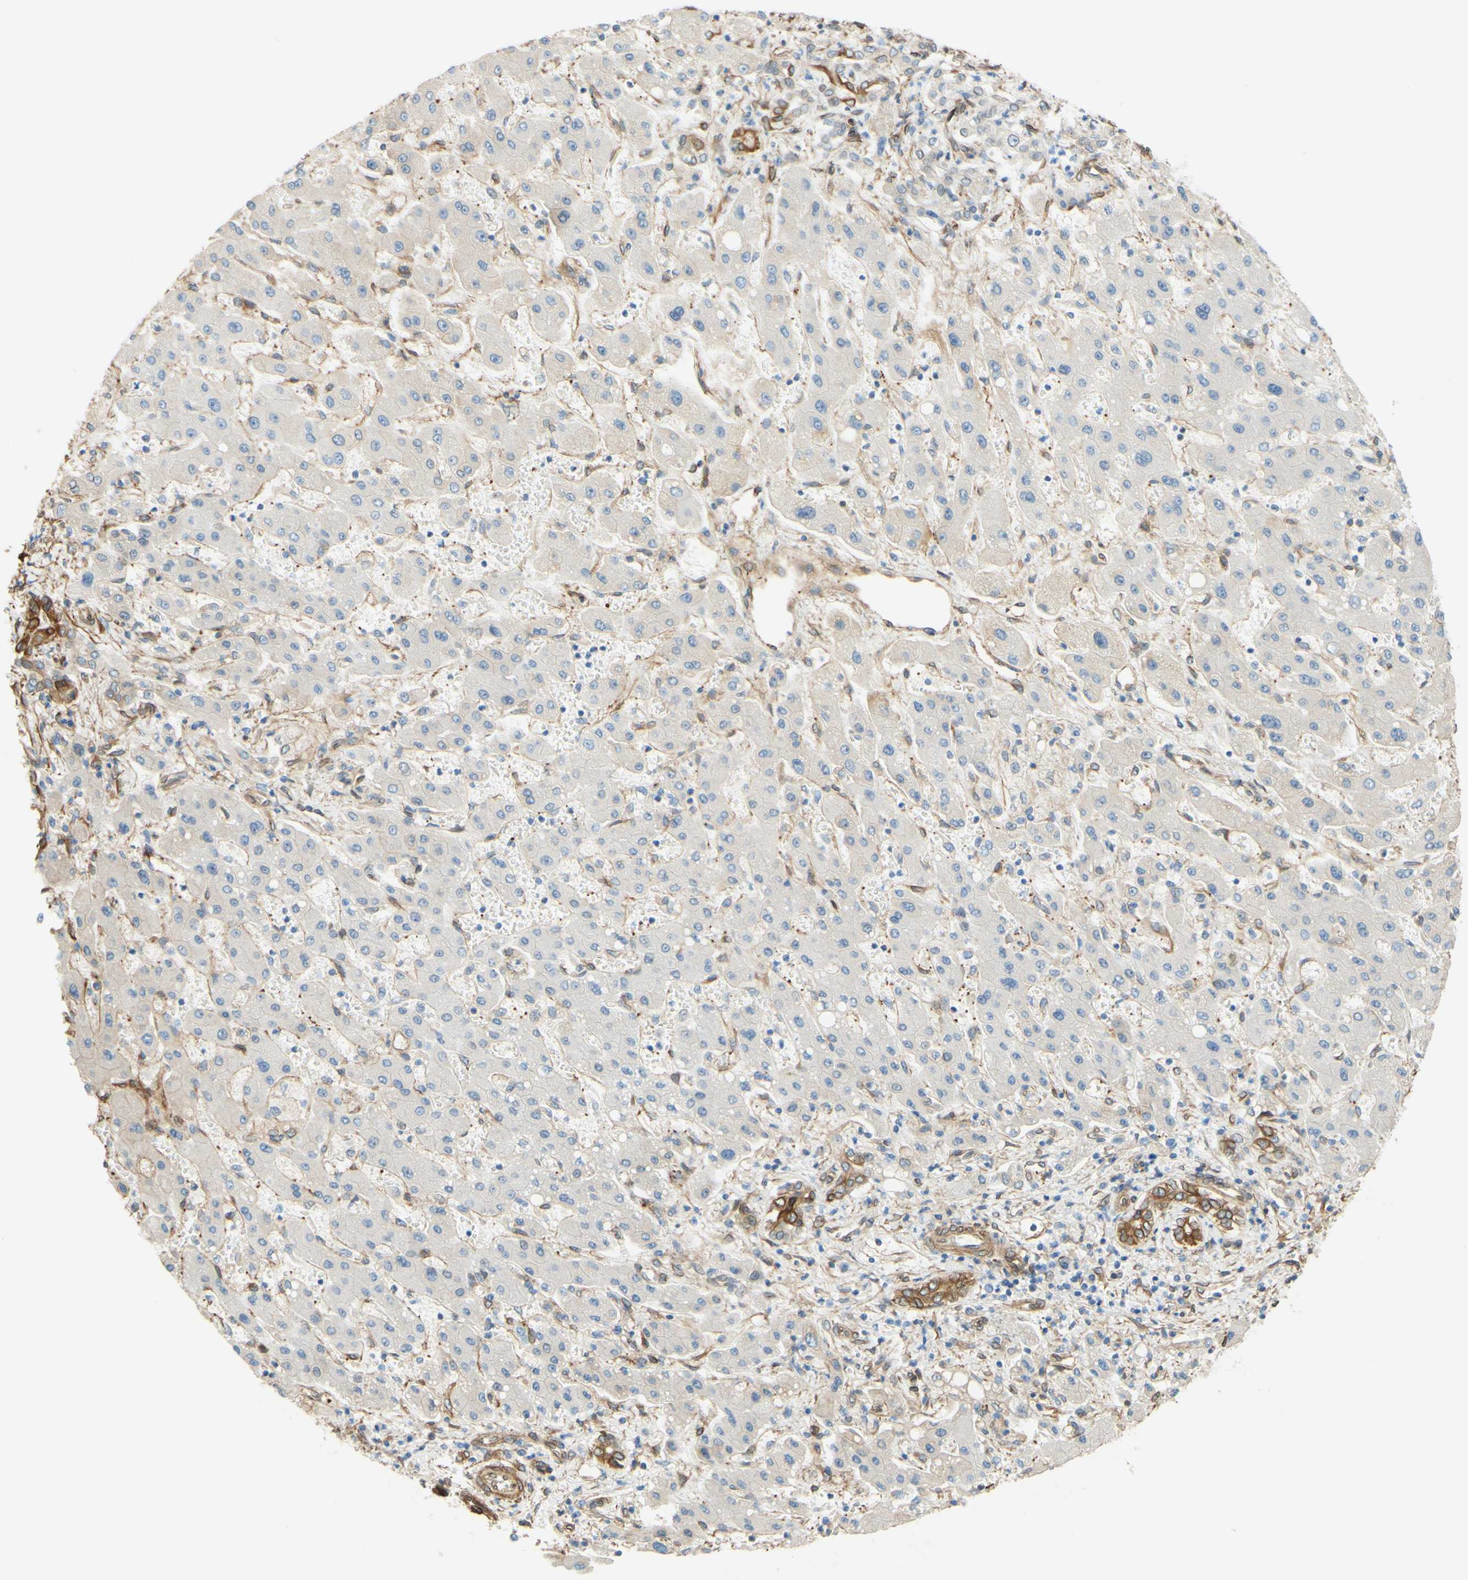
{"staining": {"intensity": "negative", "quantity": "none", "location": "none"}, "tissue": "liver cancer", "cell_type": "Tumor cells", "image_type": "cancer", "snomed": [{"axis": "morphology", "description": "Cholangiocarcinoma"}, {"axis": "topography", "description": "Liver"}], "caption": "This is a image of IHC staining of cholangiocarcinoma (liver), which shows no positivity in tumor cells.", "gene": "ENDOD1", "patient": {"sex": "male", "age": 50}}